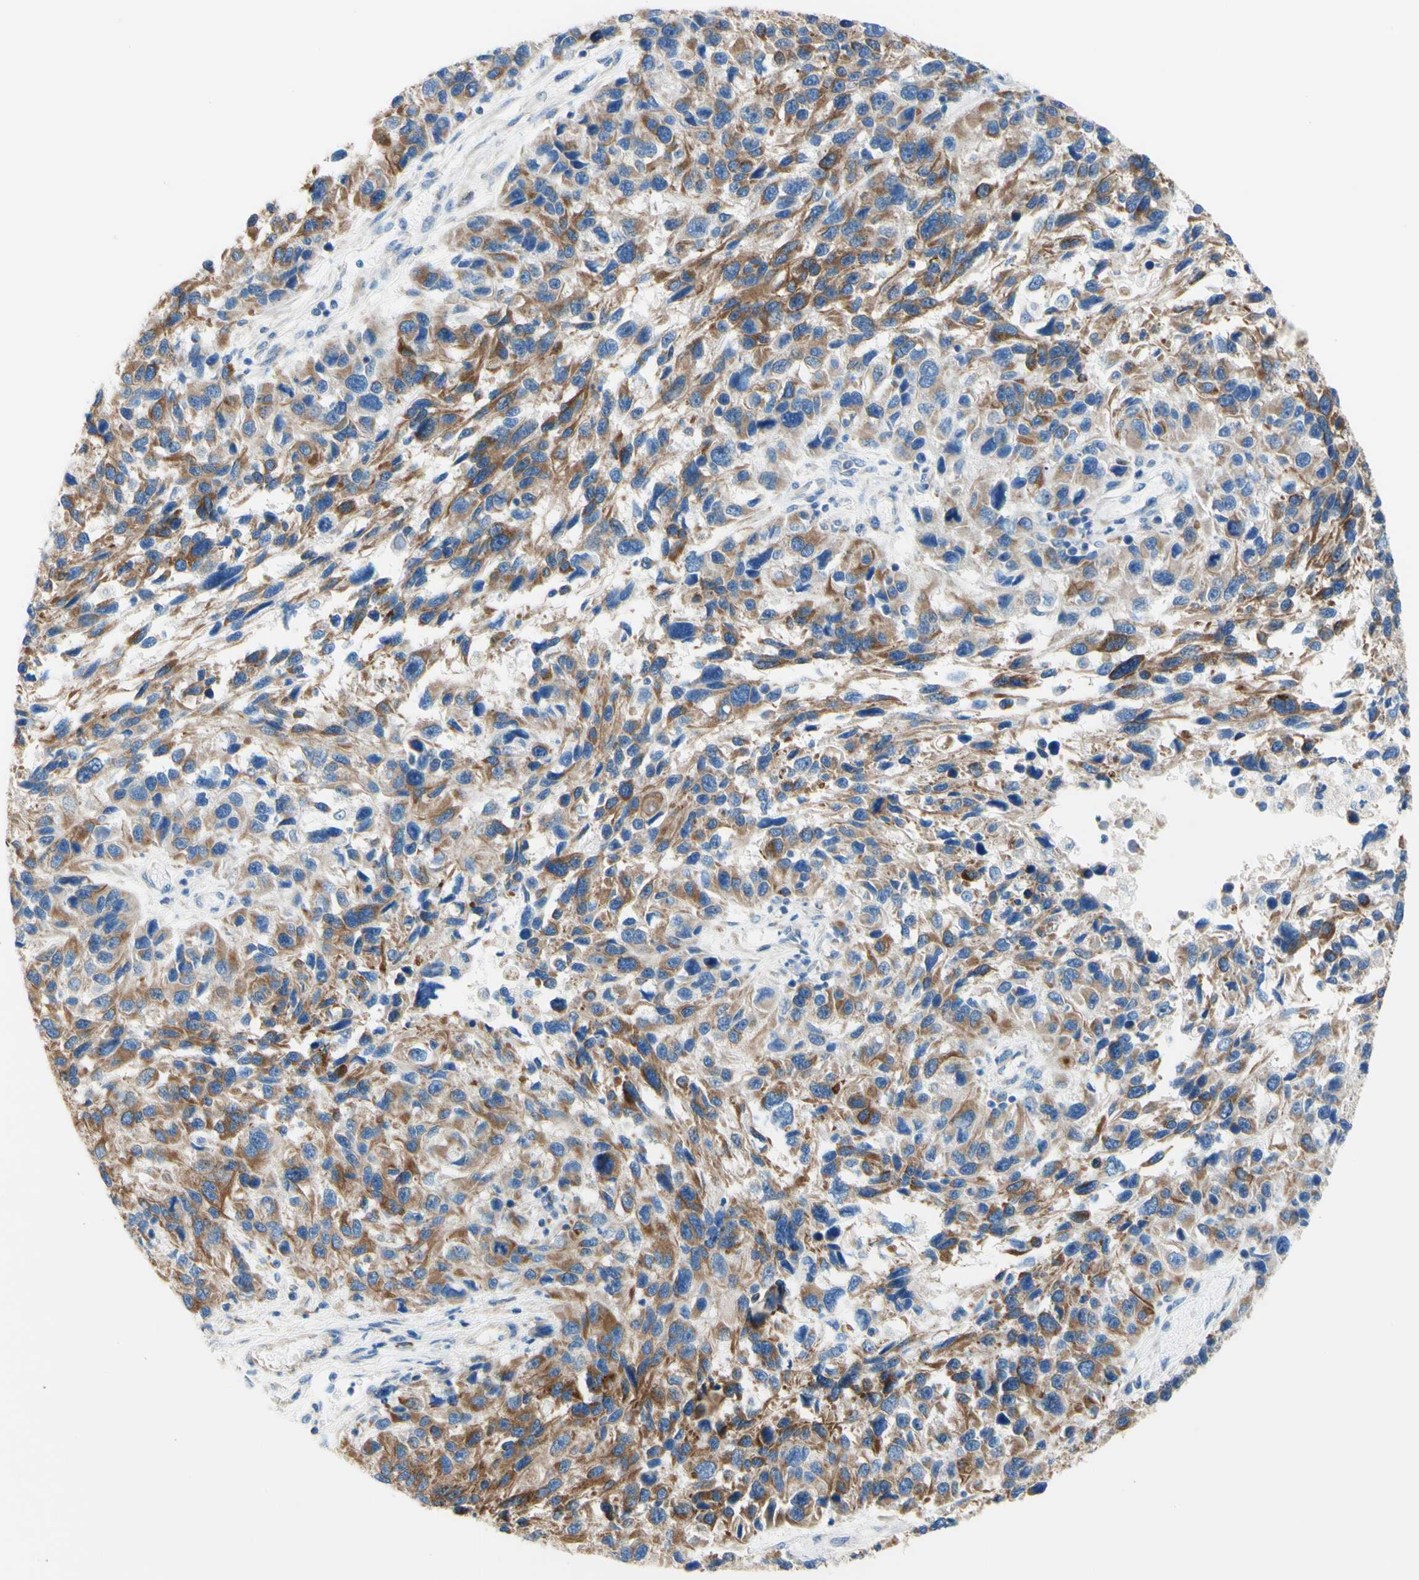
{"staining": {"intensity": "moderate", "quantity": ">75%", "location": "cytoplasmic/membranous"}, "tissue": "melanoma", "cell_type": "Tumor cells", "image_type": "cancer", "snomed": [{"axis": "morphology", "description": "Malignant melanoma, NOS"}, {"axis": "topography", "description": "Skin"}], "caption": "Immunohistochemical staining of human malignant melanoma reveals medium levels of moderate cytoplasmic/membranous protein staining in about >75% of tumor cells. Immunohistochemistry (ihc) stains the protein in brown and the nuclei are stained blue.", "gene": "RETREG2", "patient": {"sex": "male", "age": 53}}